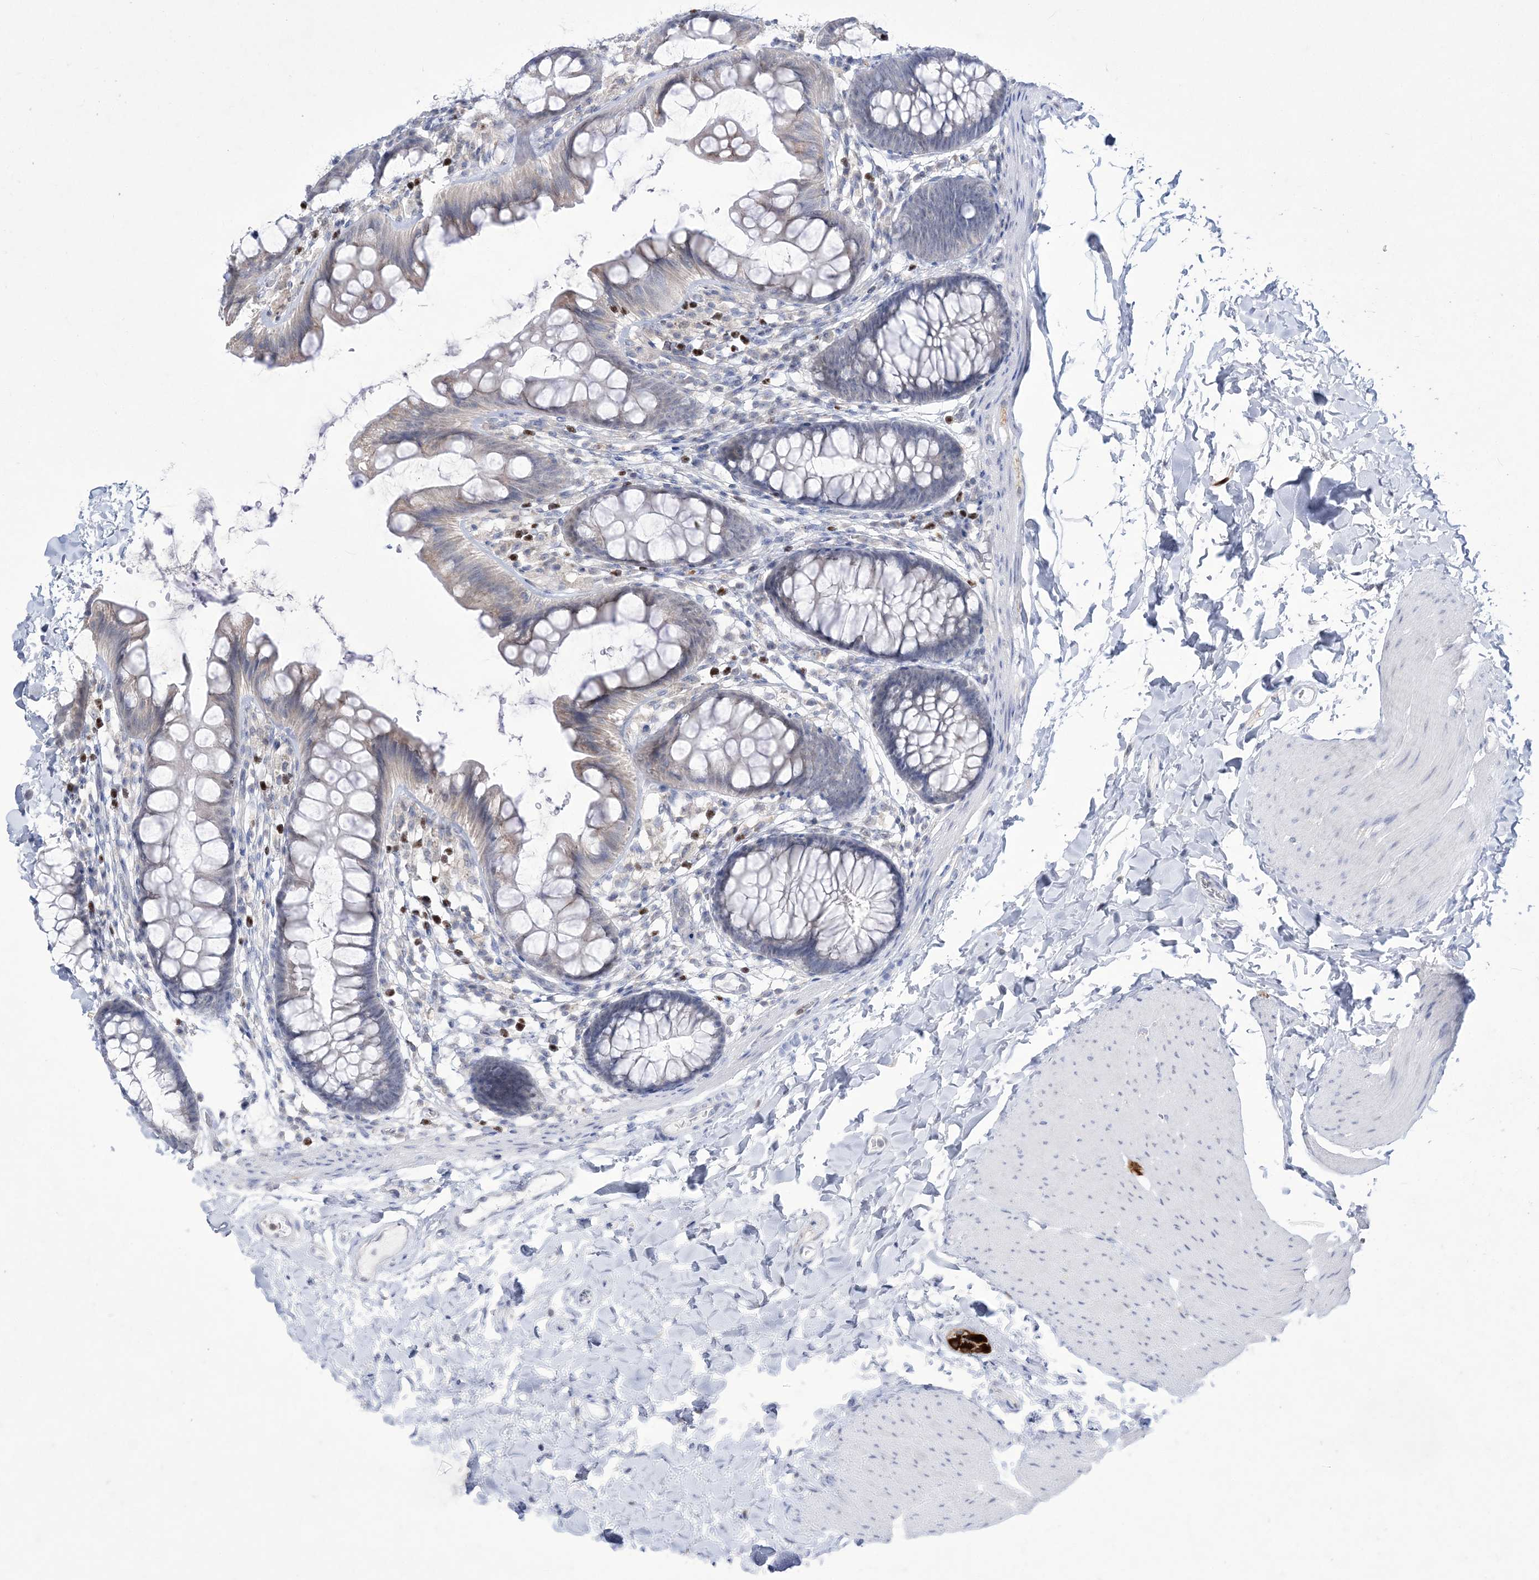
{"staining": {"intensity": "negative", "quantity": "none", "location": "none"}, "tissue": "colon", "cell_type": "Endothelial cells", "image_type": "normal", "snomed": [{"axis": "morphology", "description": "Normal tissue, NOS"}, {"axis": "topography", "description": "Colon"}], "caption": "DAB (3,3'-diaminobenzidine) immunohistochemical staining of normal colon shows no significant staining in endothelial cells.", "gene": "WDR27", "patient": {"sex": "female", "age": 62}}